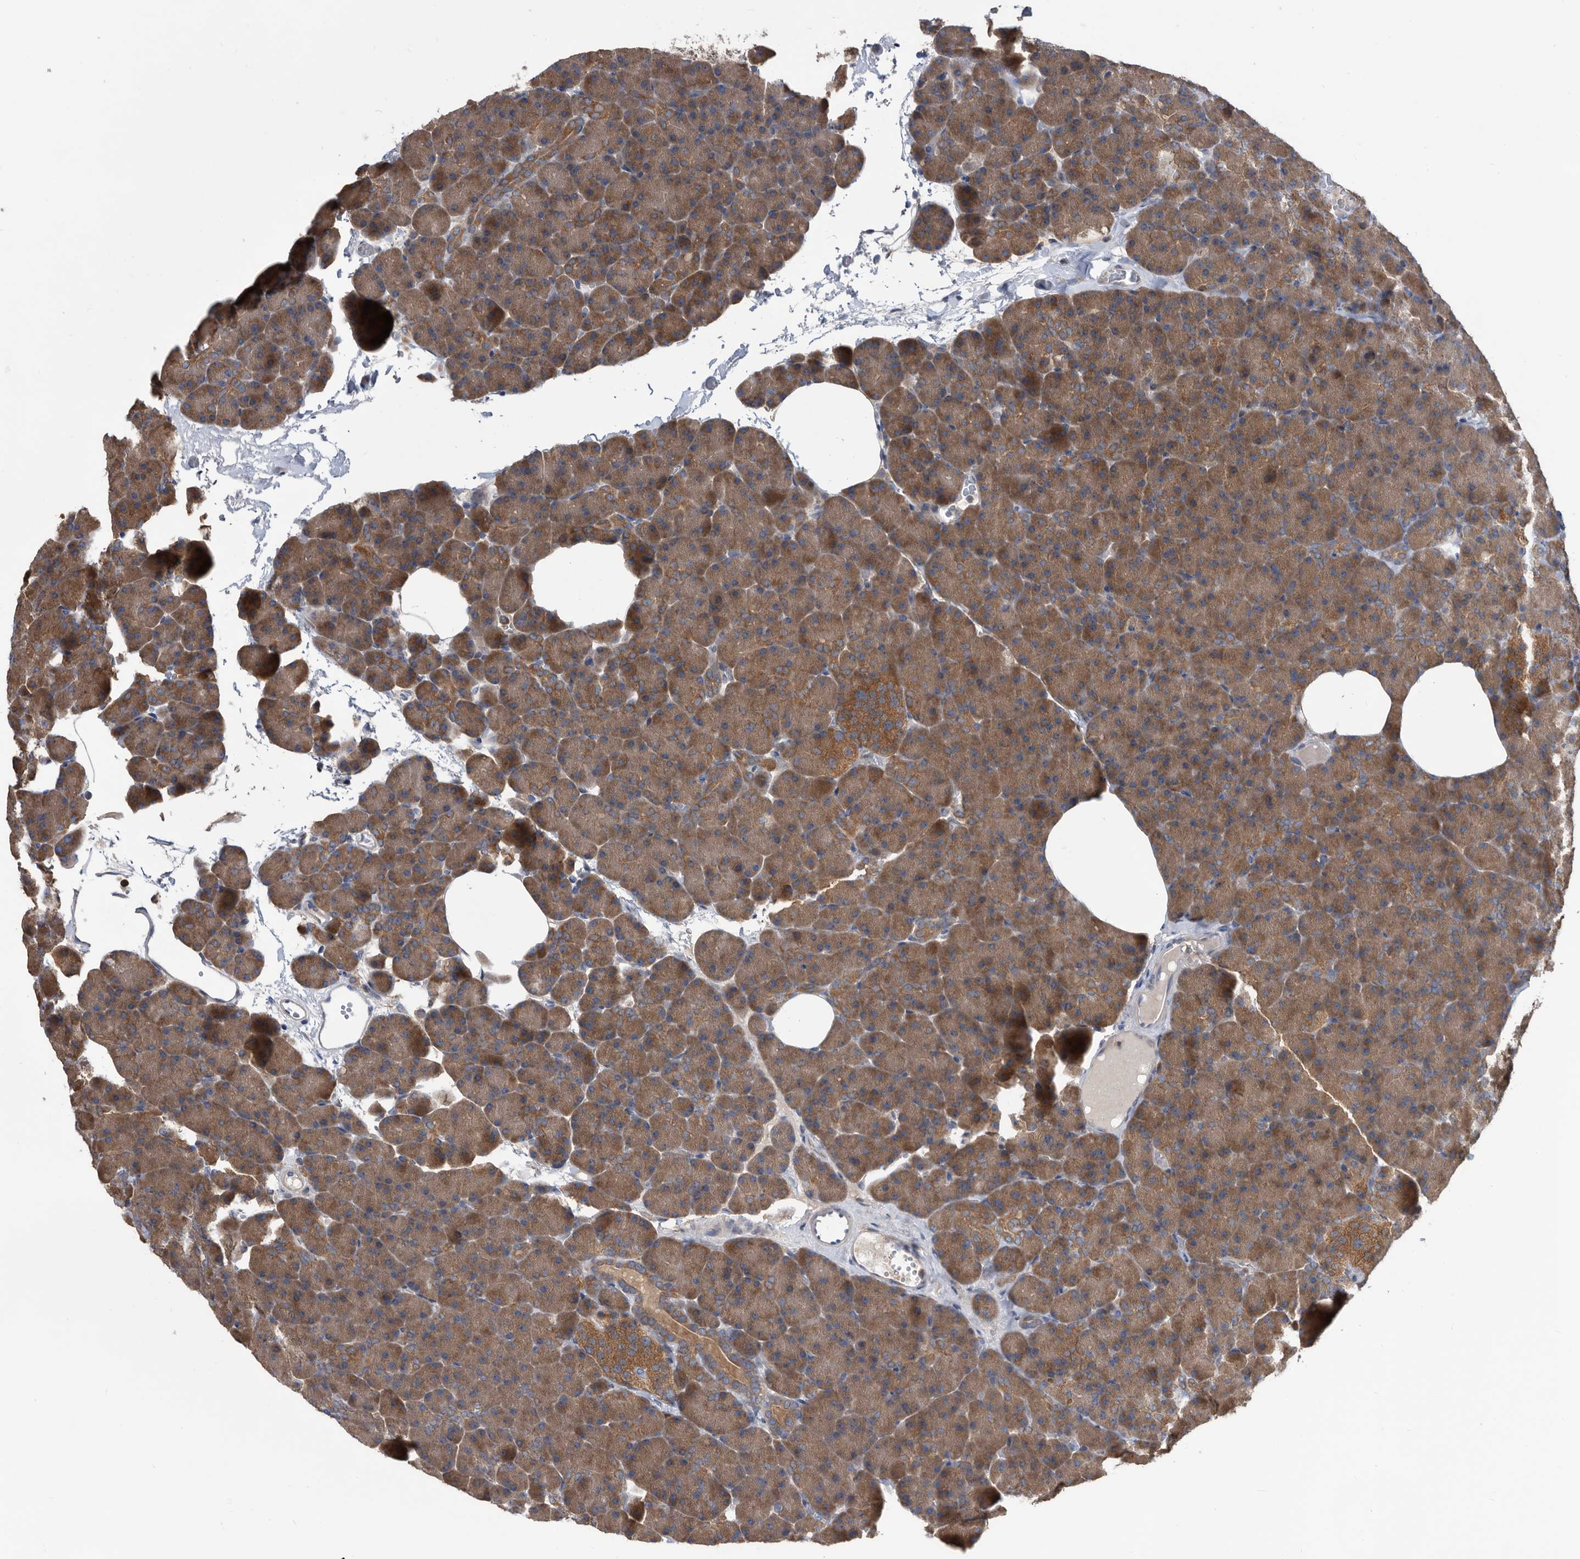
{"staining": {"intensity": "moderate", "quantity": ">75%", "location": "cytoplasmic/membranous"}, "tissue": "pancreas", "cell_type": "Exocrine glandular cells", "image_type": "normal", "snomed": [{"axis": "morphology", "description": "Normal tissue, NOS"}, {"axis": "morphology", "description": "Carcinoid, malignant, NOS"}, {"axis": "topography", "description": "Pancreas"}], "caption": "Immunohistochemical staining of unremarkable pancreas exhibits moderate cytoplasmic/membranous protein staining in about >75% of exocrine glandular cells.", "gene": "APEH", "patient": {"sex": "female", "age": 35}}